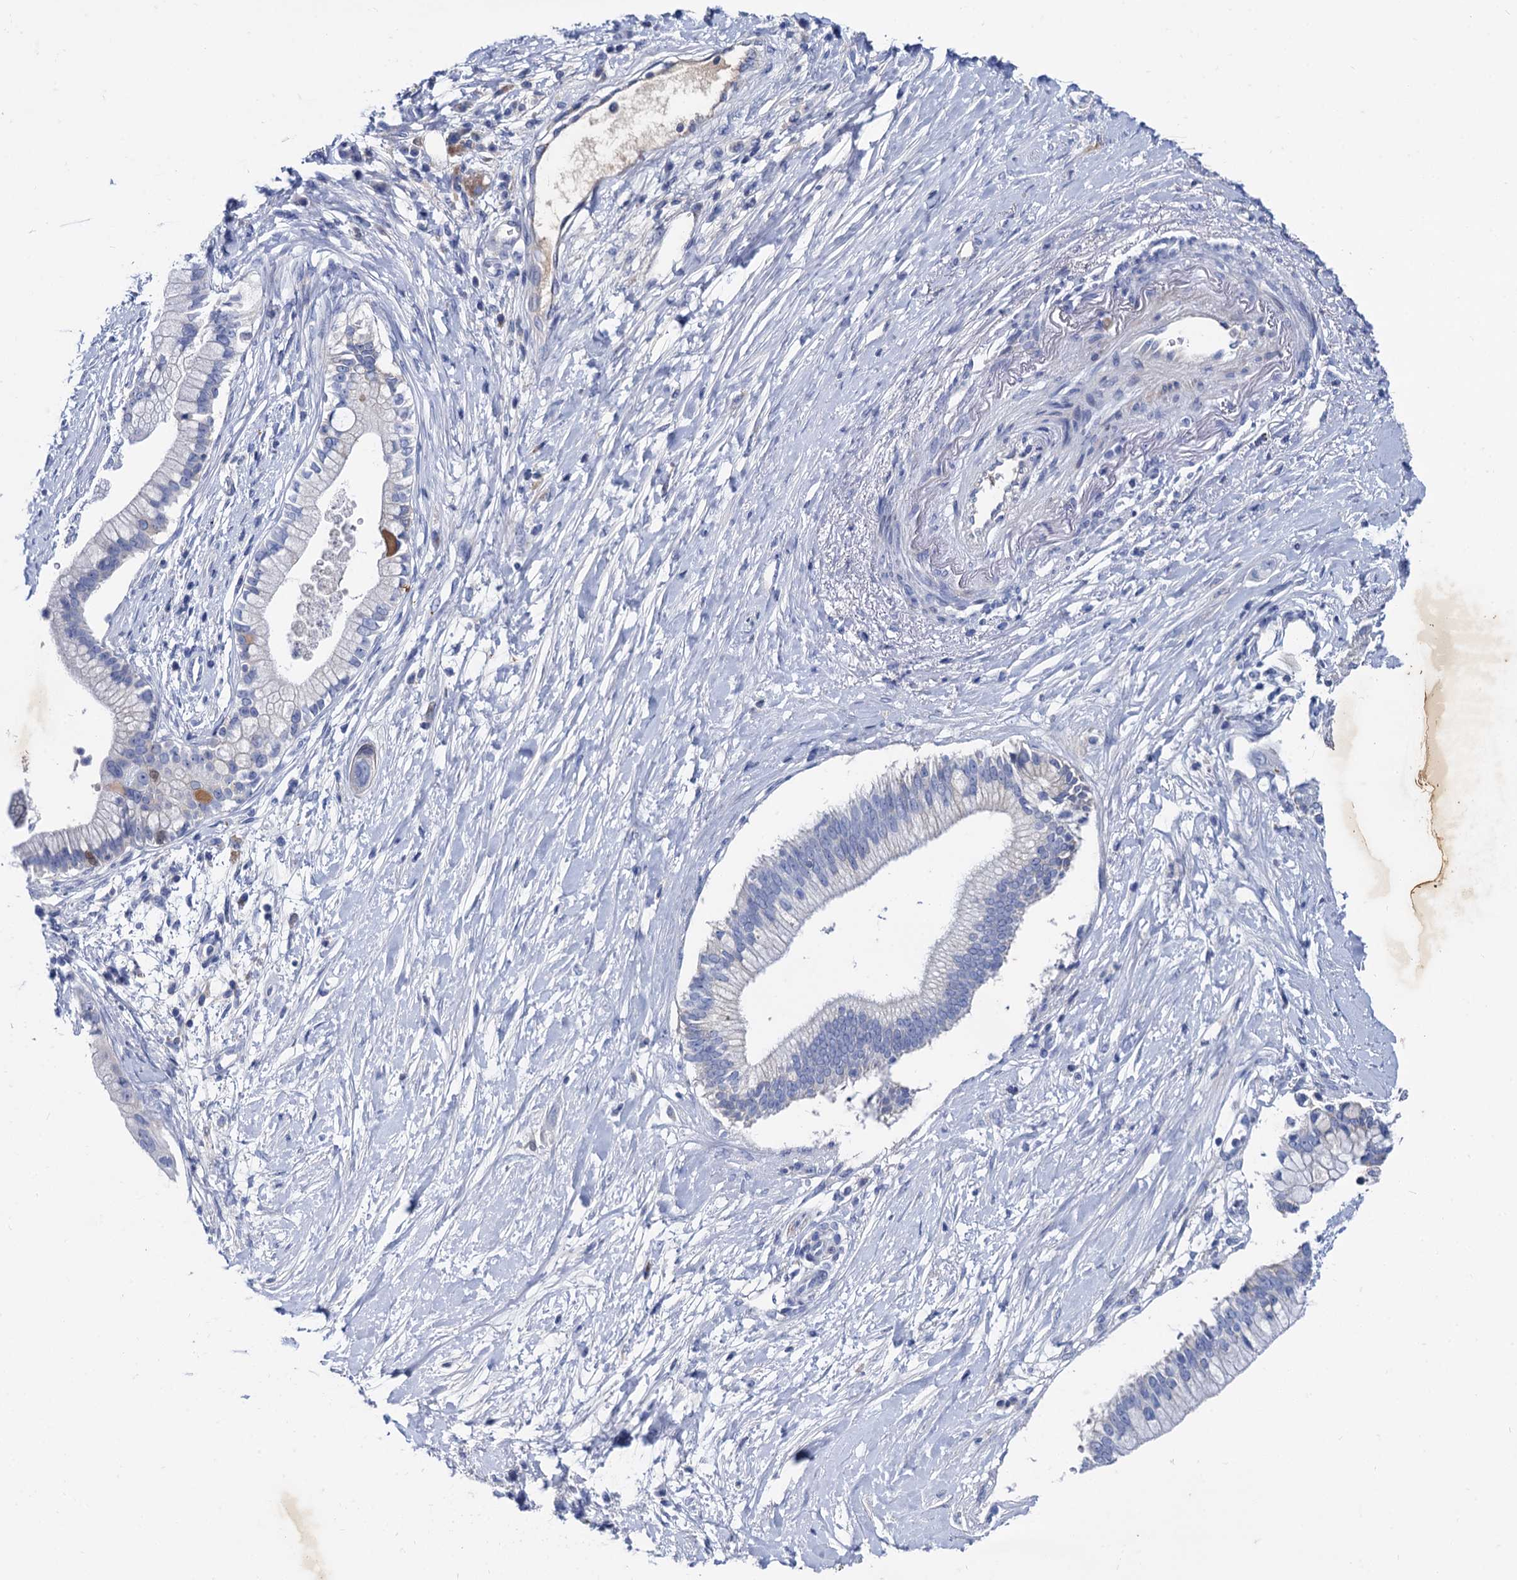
{"staining": {"intensity": "negative", "quantity": "none", "location": "none"}, "tissue": "pancreatic cancer", "cell_type": "Tumor cells", "image_type": "cancer", "snomed": [{"axis": "morphology", "description": "Adenocarcinoma, NOS"}, {"axis": "topography", "description": "Pancreas"}], "caption": "IHC photomicrograph of human pancreatic adenocarcinoma stained for a protein (brown), which exhibits no staining in tumor cells. The staining was performed using DAB to visualize the protein expression in brown, while the nuclei were stained in blue with hematoxylin (Magnification: 20x).", "gene": "TMEM72", "patient": {"sex": "male", "age": 68}}